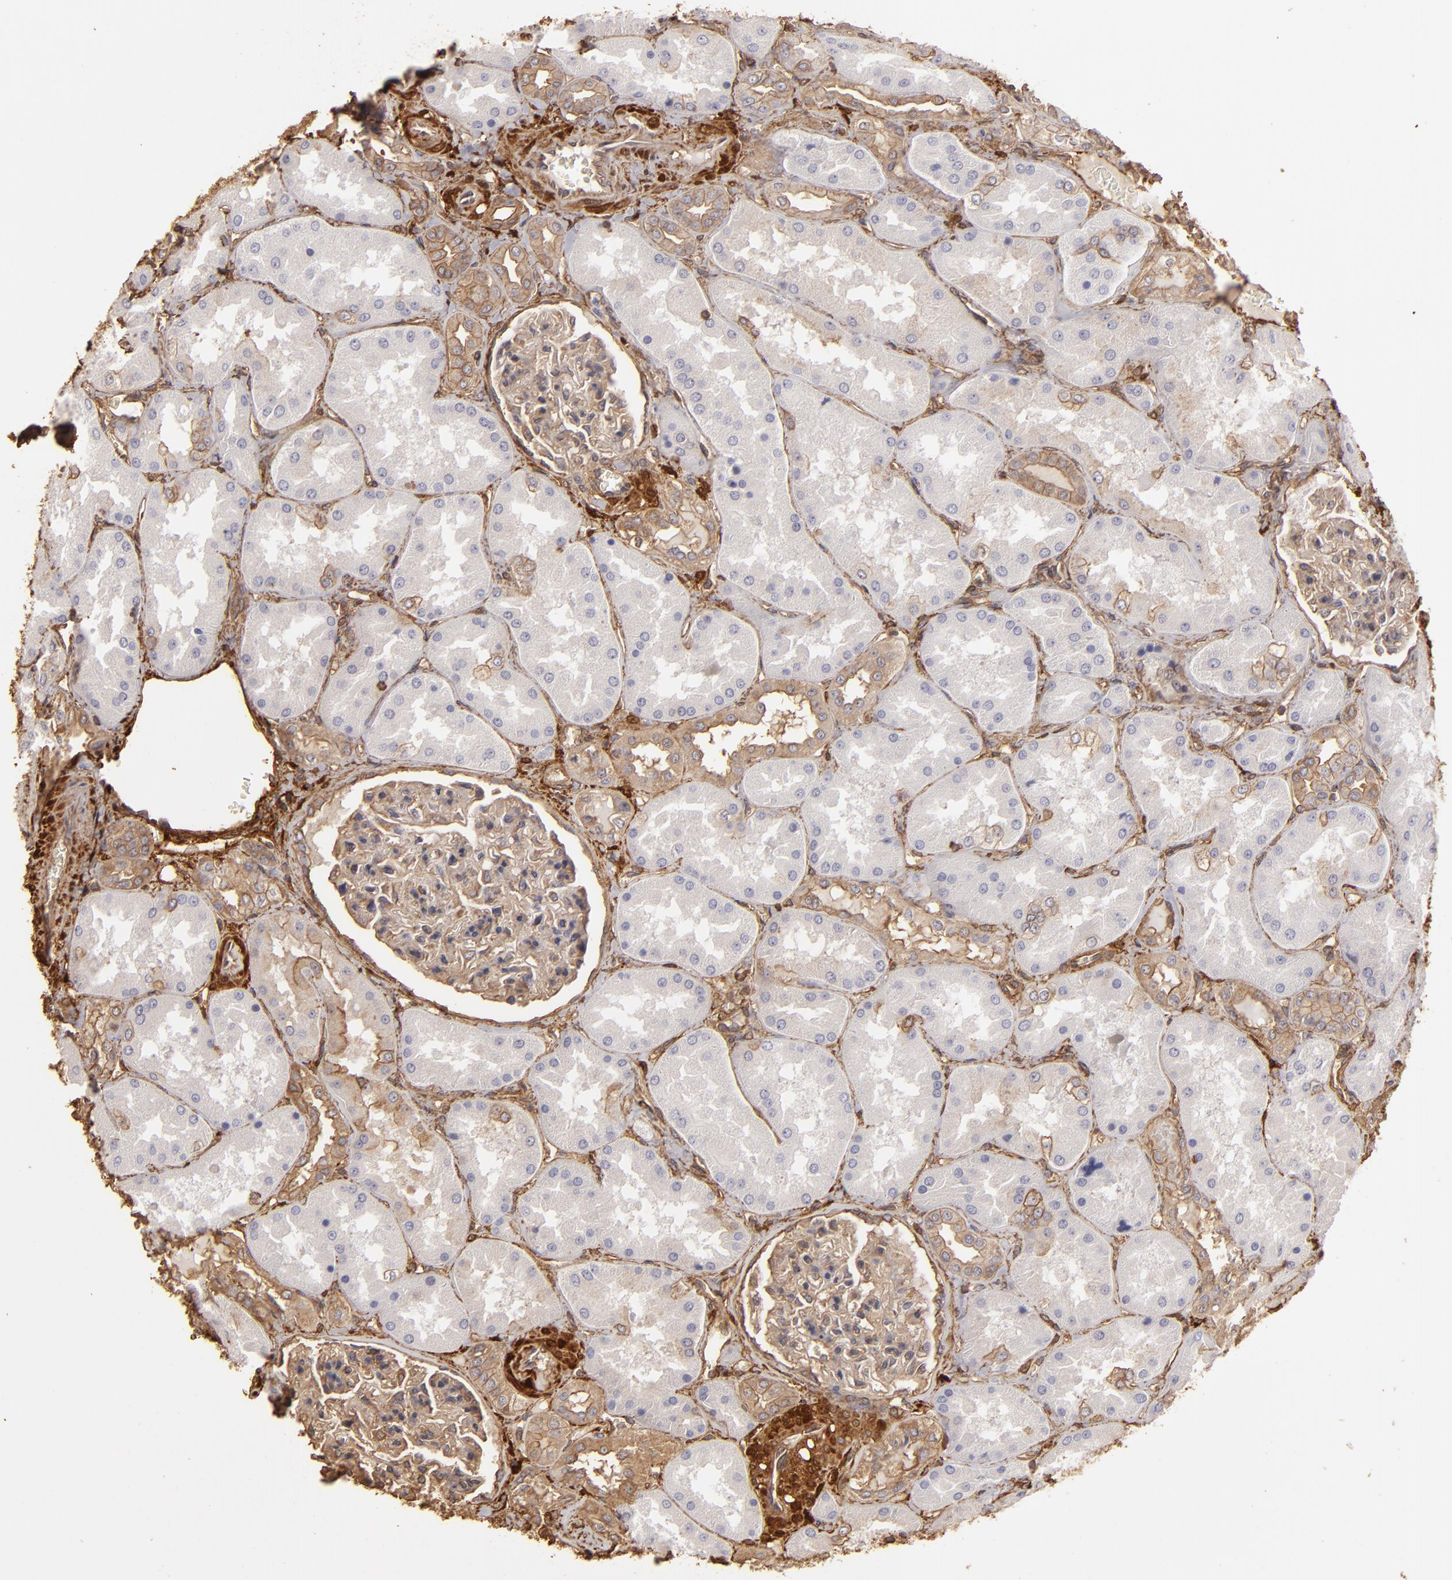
{"staining": {"intensity": "weak", "quantity": ">75%", "location": "cytoplasmic/membranous"}, "tissue": "kidney", "cell_type": "Cells in glomeruli", "image_type": "normal", "snomed": [{"axis": "morphology", "description": "Normal tissue, NOS"}, {"axis": "topography", "description": "Kidney"}], "caption": "Protein staining by immunohistochemistry (IHC) exhibits weak cytoplasmic/membranous expression in approximately >75% of cells in glomeruli in unremarkable kidney.", "gene": "HSPB6", "patient": {"sex": "female", "age": 56}}